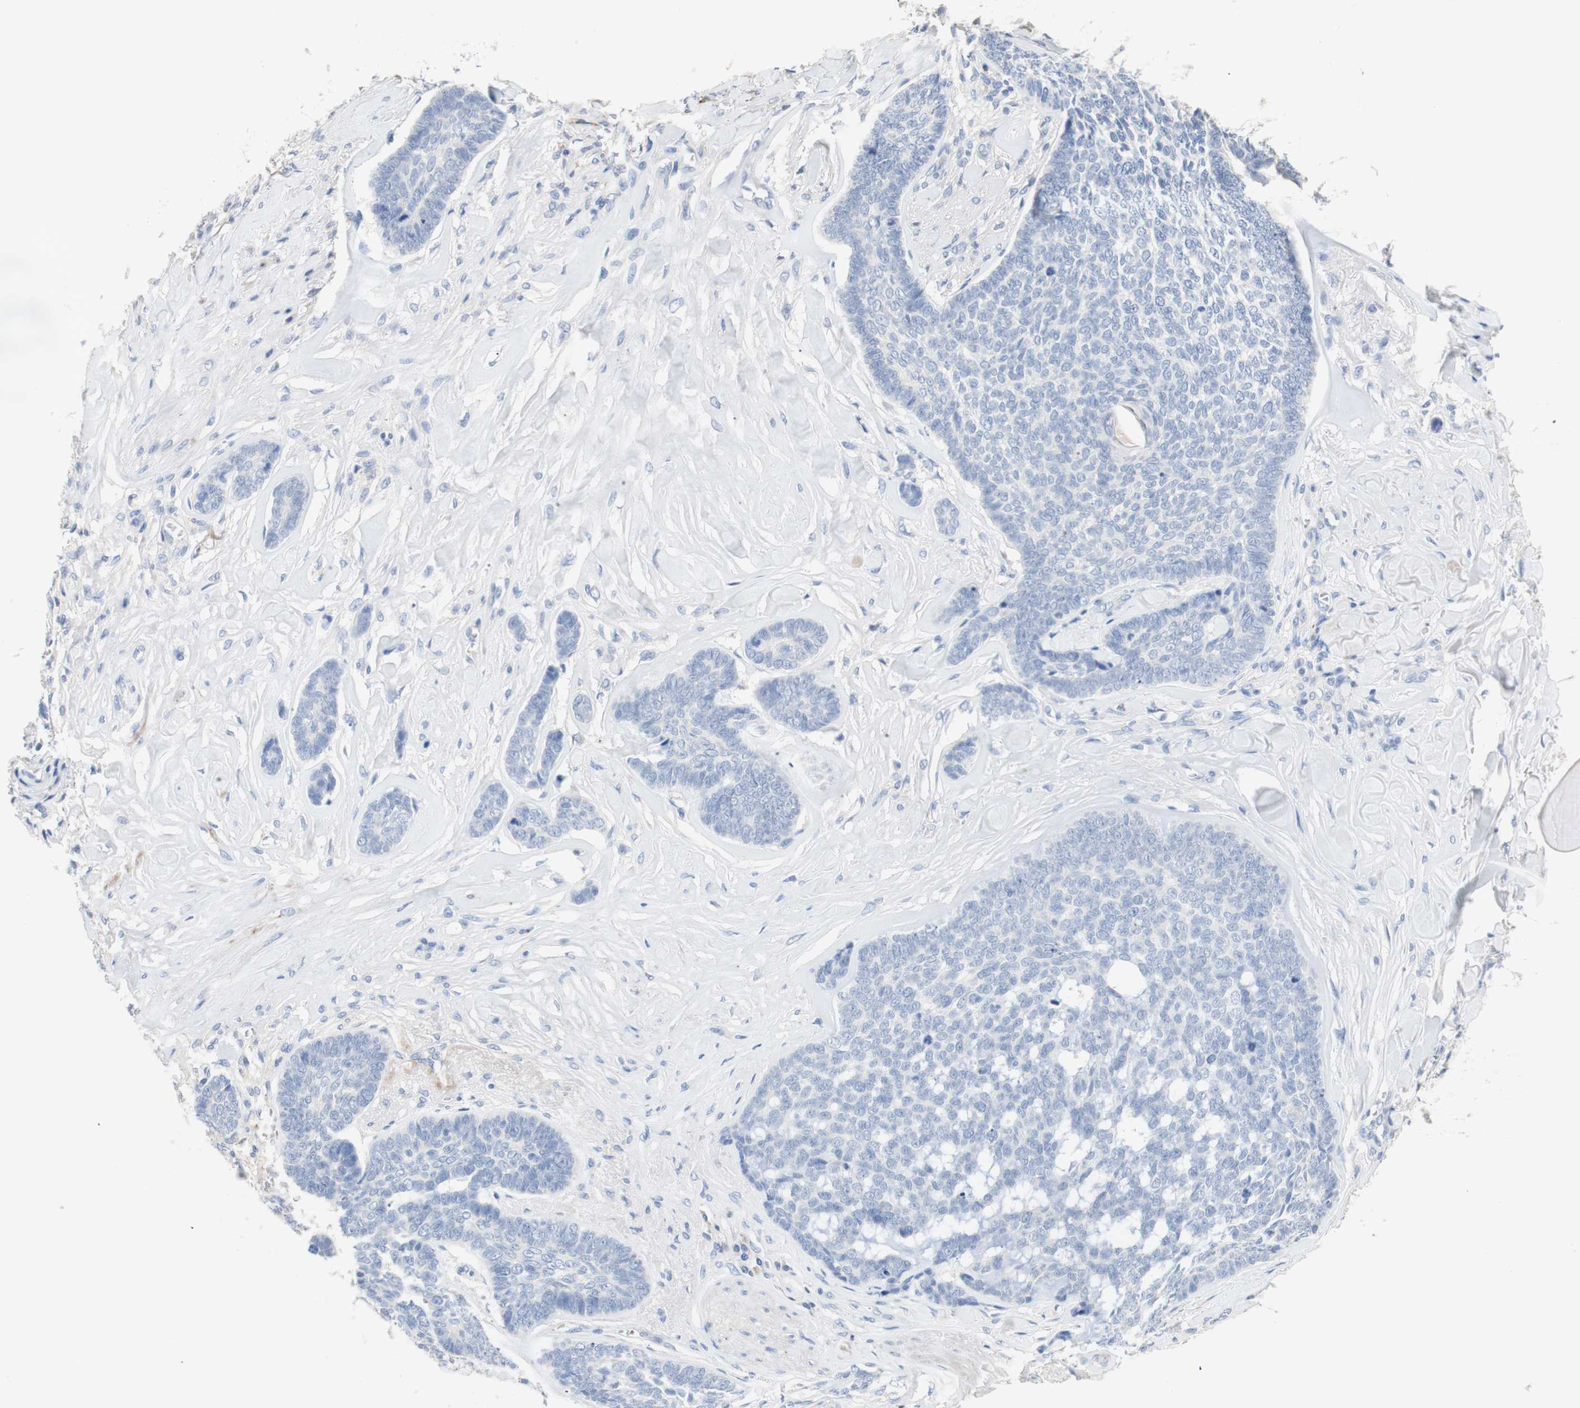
{"staining": {"intensity": "negative", "quantity": "none", "location": "none"}, "tissue": "skin cancer", "cell_type": "Tumor cells", "image_type": "cancer", "snomed": [{"axis": "morphology", "description": "Basal cell carcinoma"}, {"axis": "topography", "description": "Skin"}], "caption": "Micrograph shows no significant protein expression in tumor cells of skin cancer.", "gene": "CDON", "patient": {"sex": "male", "age": 84}}